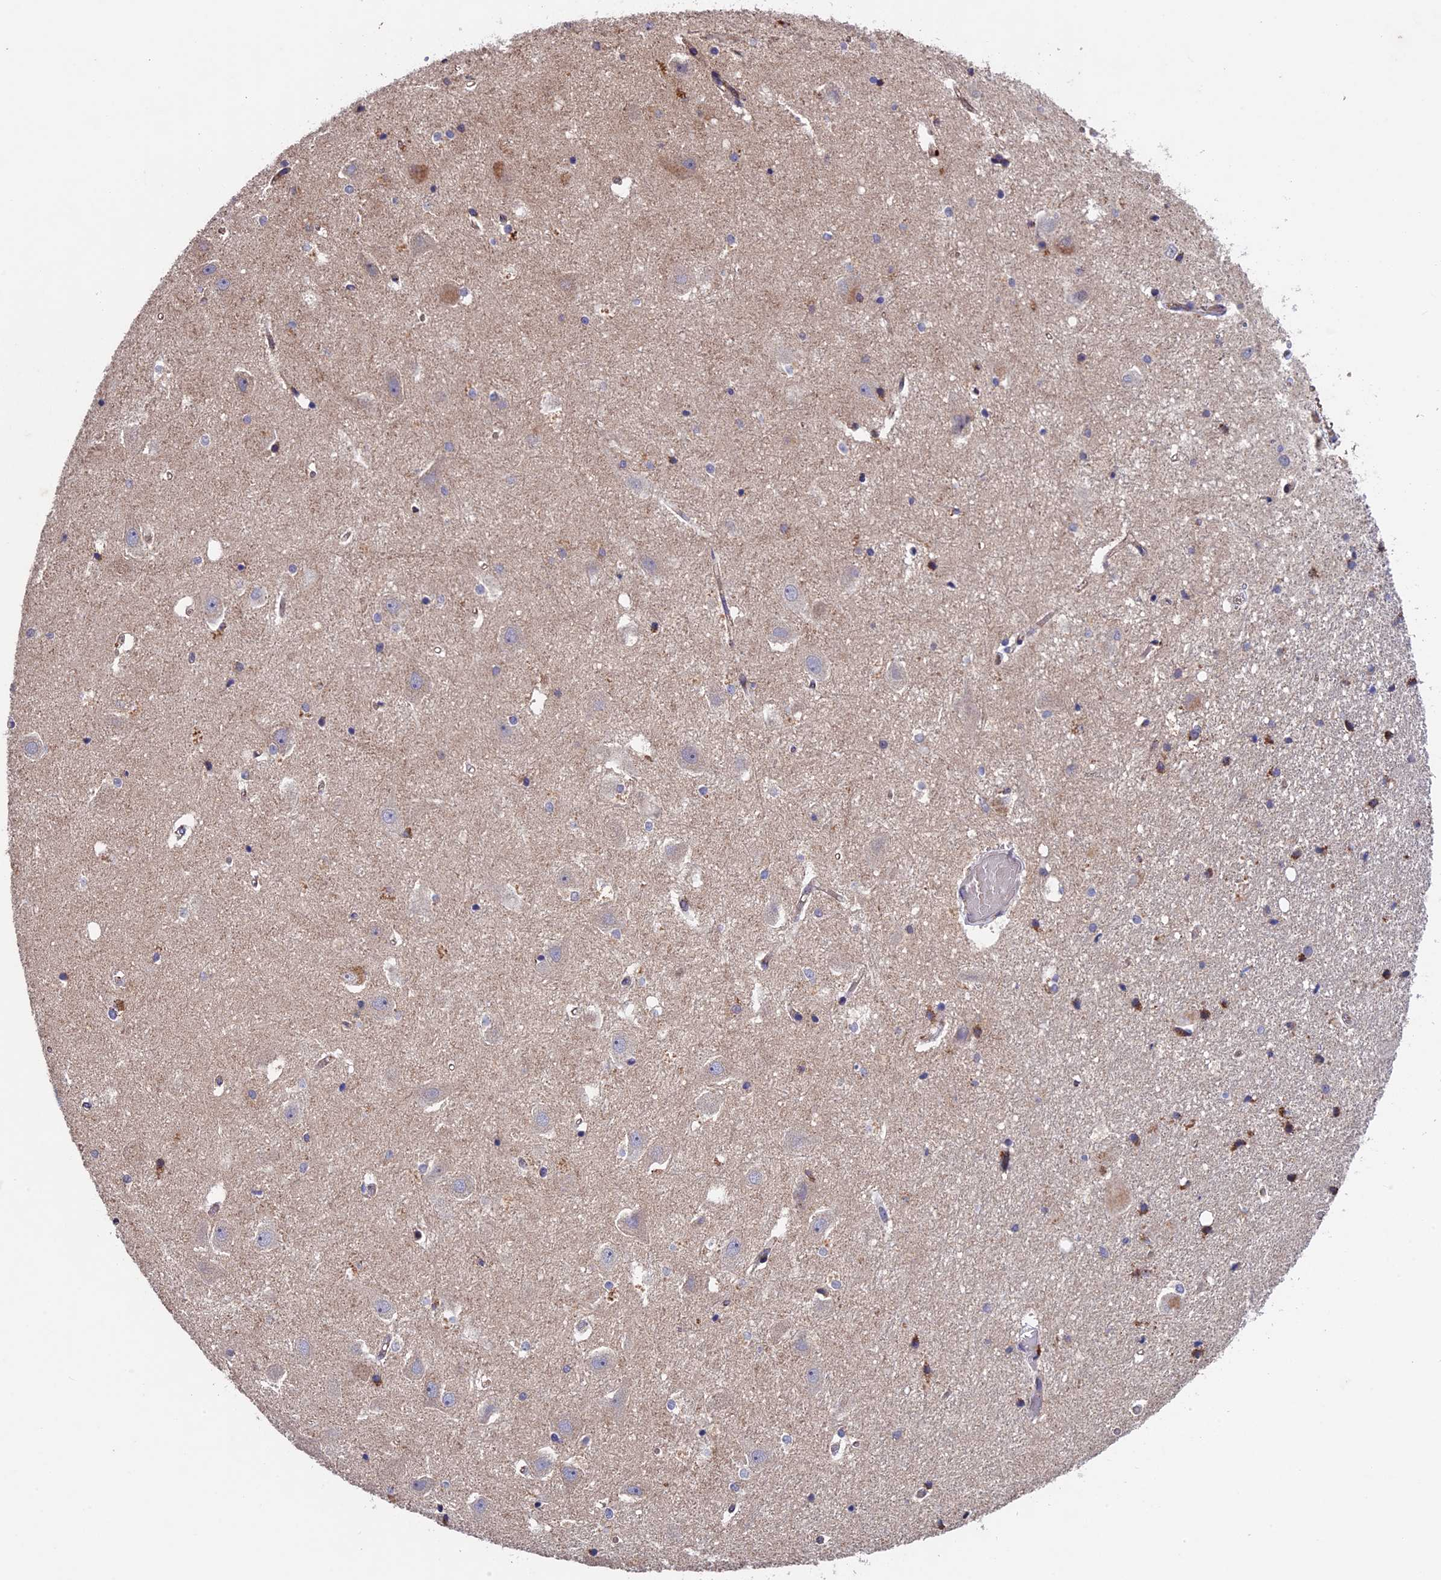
{"staining": {"intensity": "moderate", "quantity": "<25%", "location": "cytoplasmic/membranous"}, "tissue": "hippocampus", "cell_type": "Glial cells", "image_type": "normal", "snomed": [{"axis": "morphology", "description": "Normal tissue, NOS"}, {"axis": "topography", "description": "Hippocampus"}], "caption": "High-power microscopy captured an immunohistochemistry (IHC) histopathology image of unremarkable hippocampus, revealing moderate cytoplasmic/membranous expression in approximately <25% of glial cells.", "gene": "RNF17", "patient": {"sex": "female", "age": 52}}